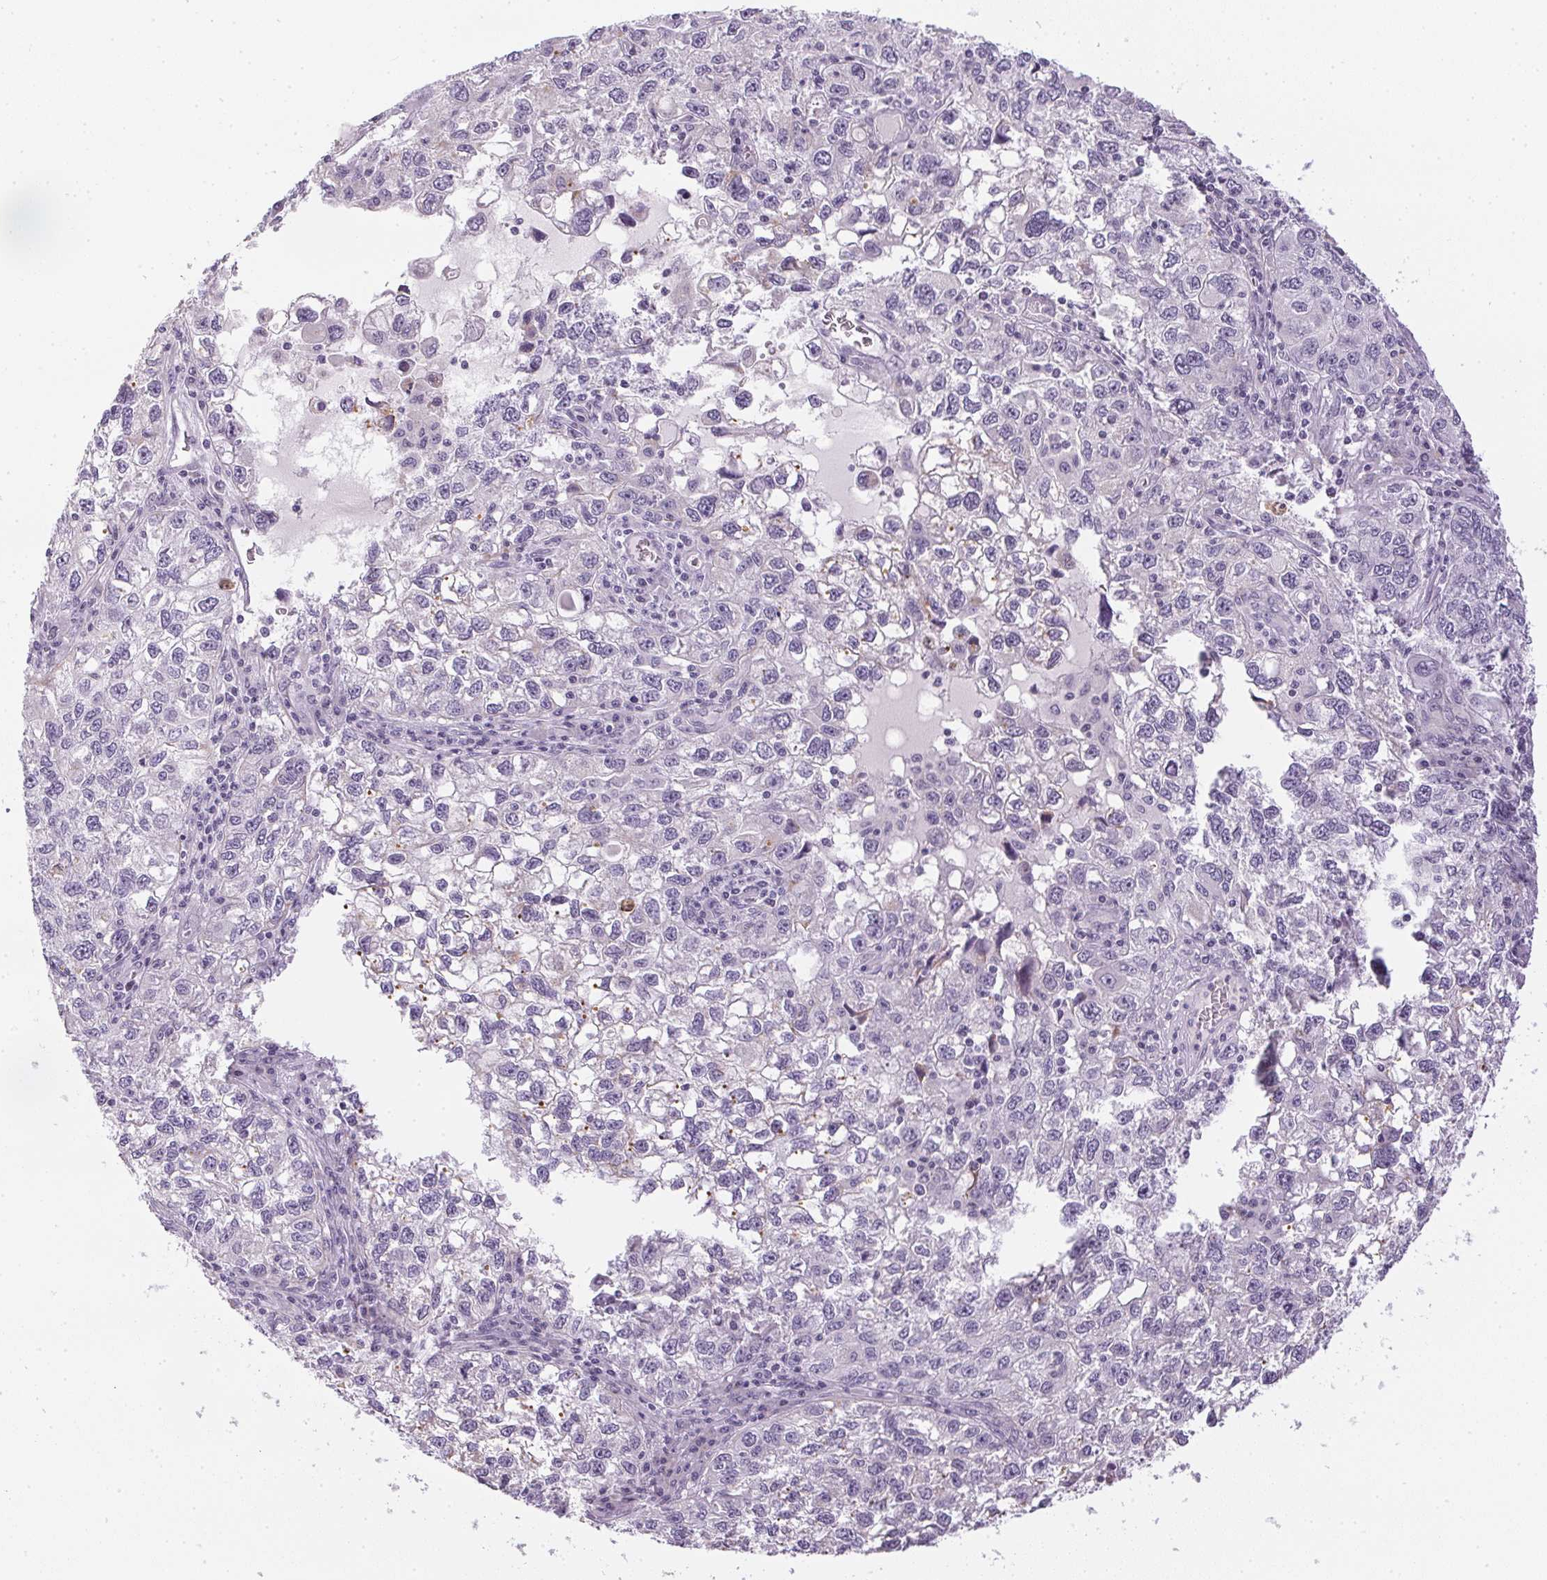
{"staining": {"intensity": "negative", "quantity": "none", "location": "none"}, "tissue": "cervical cancer", "cell_type": "Tumor cells", "image_type": "cancer", "snomed": [{"axis": "morphology", "description": "Squamous cell carcinoma, NOS"}, {"axis": "topography", "description": "Cervix"}], "caption": "The micrograph demonstrates no staining of tumor cells in cervical cancer.", "gene": "GSDMC", "patient": {"sex": "female", "age": 55}}